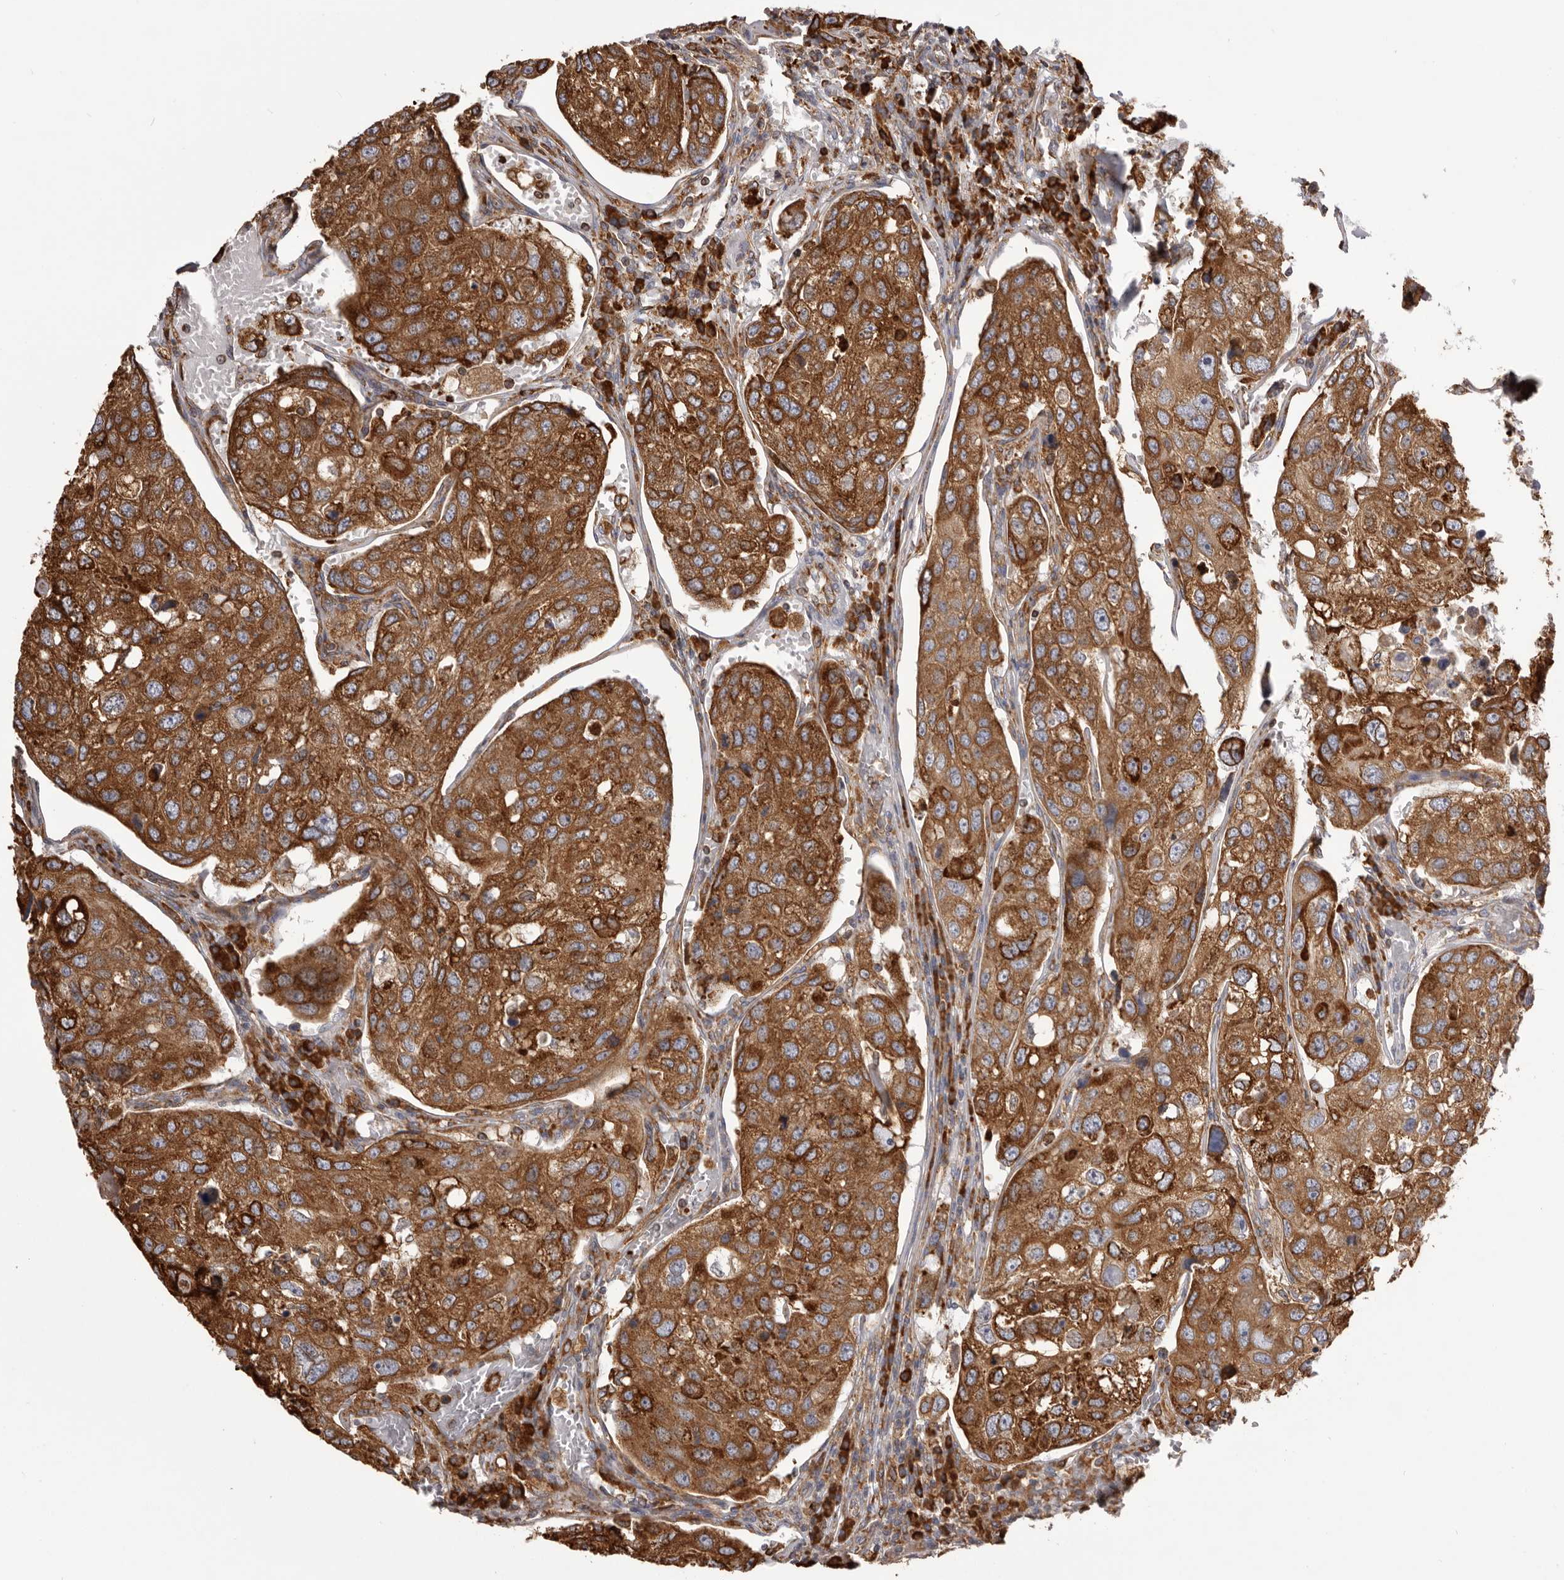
{"staining": {"intensity": "strong", "quantity": ">75%", "location": "cytoplasmic/membranous"}, "tissue": "urothelial cancer", "cell_type": "Tumor cells", "image_type": "cancer", "snomed": [{"axis": "morphology", "description": "Urothelial carcinoma, High grade"}, {"axis": "topography", "description": "Lymph node"}, {"axis": "topography", "description": "Urinary bladder"}], "caption": "DAB immunohistochemical staining of human urothelial cancer shows strong cytoplasmic/membranous protein staining in about >75% of tumor cells.", "gene": "QRSL1", "patient": {"sex": "male", "age": 51}}